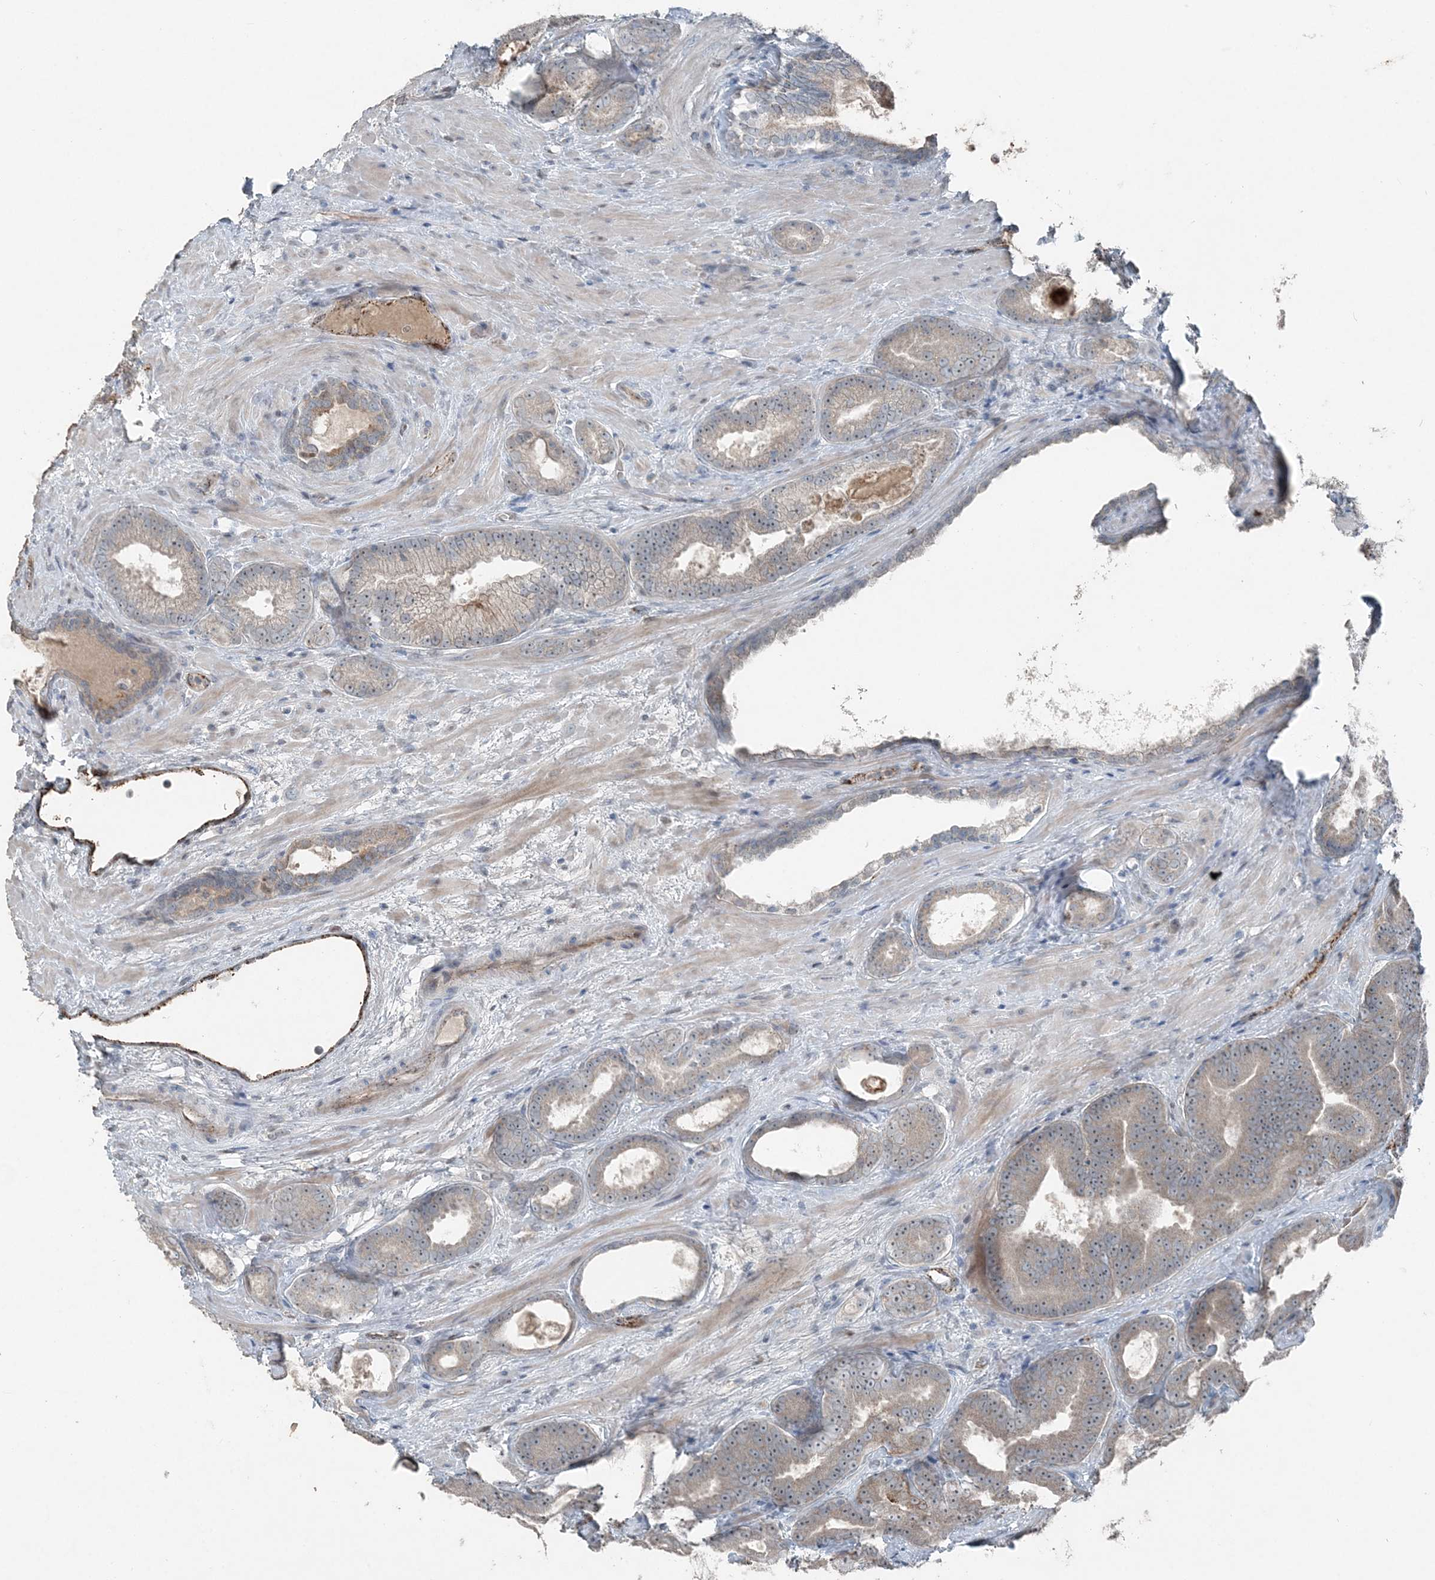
{"staining": {"intensity": "negative", "quantity": "none", "location": "none"}, "tissue": "prostate cancer", "cell_type": "Tumor cells", "image_type": "cancer", "snomed": [{"axis": "morphology", "description": "Adenocarcinoma, High grade"}, {"axis": "topography", "description": "Prostate"}], "caption": "There is no significant staining in tumor cells of high-grade adenocarcinoma (prostate). (DAB IHC, high magnification).", "gene": "ELOVL7", "patient": {"sex": "male", "age": 66}}